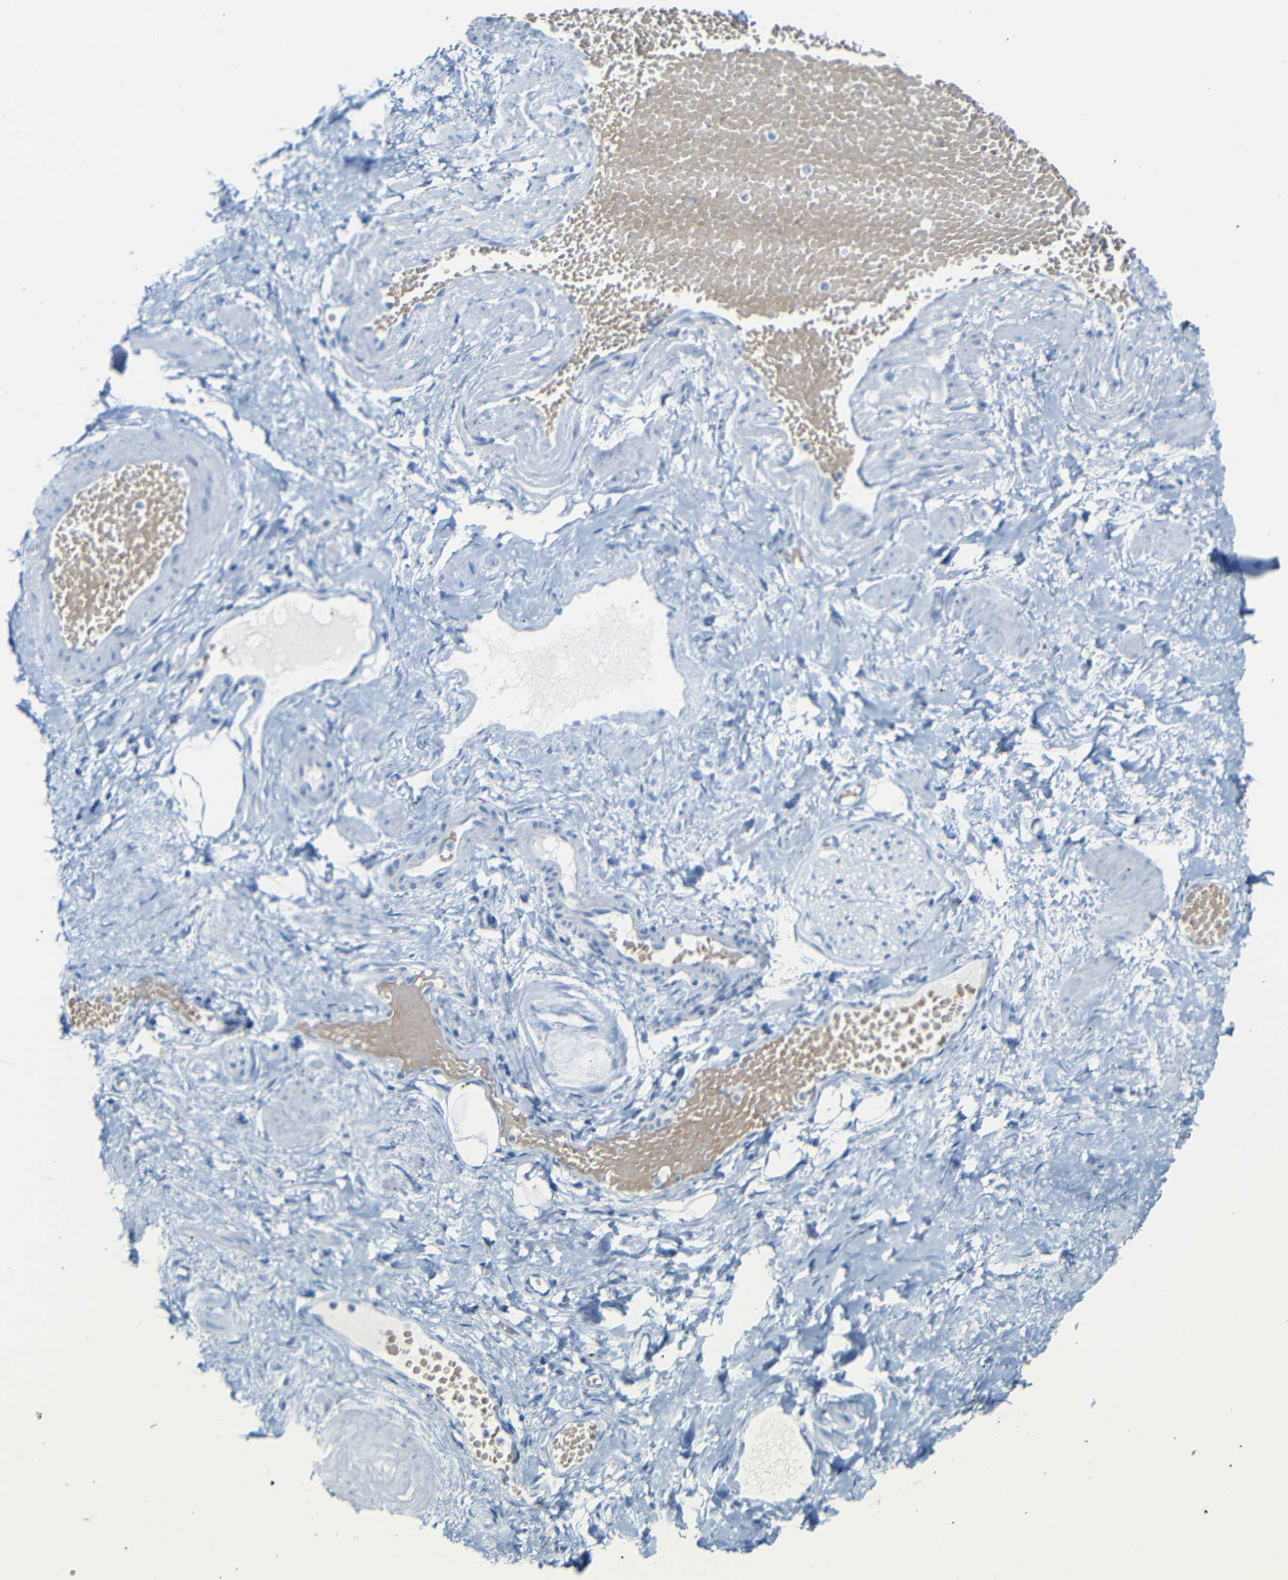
{"staining": {"intensity": "negative", "quantity": "none", "location": "none"}, "tissue": "adipose tissue", "cell_type": "Adipocytes", "image_type": "normal", "snomed": [{"axis": "morphology", "description": "Normal tissue, NOS"}, {"axis": "topography", "description": "Soft tissue"}, {"axis": "topography", "description": "Vascular tissue"}], "caption": "DAB (3,3'-diaminobenzidine) immunohistochemical staining of normal adipose tissue exhibits no significant positivity in adipocytes. The staining was performed using DAB to visualize the protein expression in brown, while the nuclei were stained in blue with hematoxylin (Magnification: 20x).", "gene": "DYNAP", "patient": {"sex": "female", "age": 35}}